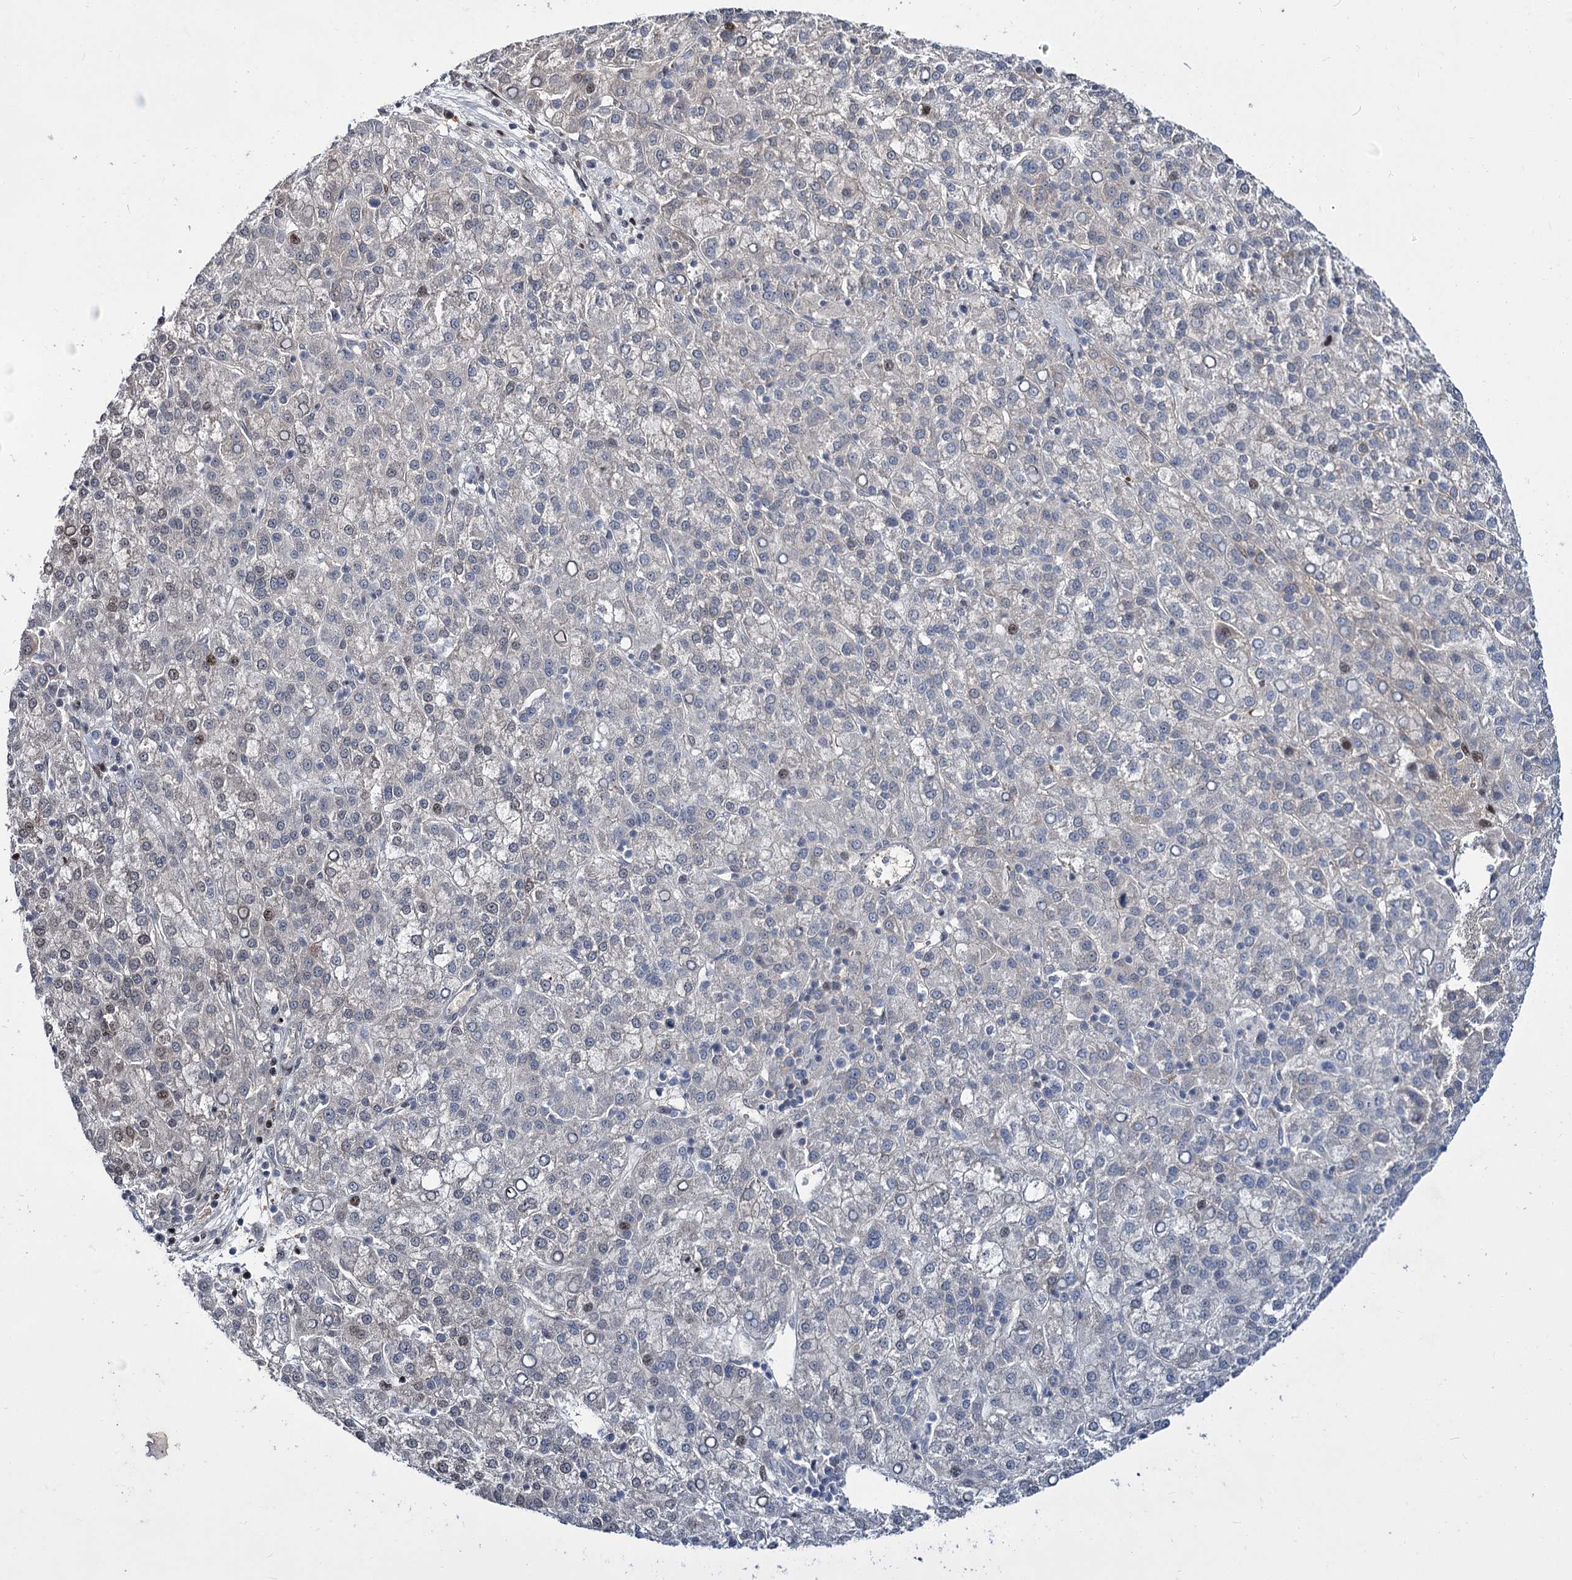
{"staining": {"intensity": "negative", "quantity": "none", "location": "none"}, "tissue": "liver cancer", "cell_type": "Tumor cells", "image_type": "cancer", "snomed": [{"axis": "morphology", "description": "Carcinoma, Hepatocellular, NOS"}, {"axis": "topography", "description": "Liver"}], "caption": "Immunohistochemical staining of human liver cancer (hepatocellular carcinoma) demonstrates no significant positivity in tumor cells. (DAB (3,3'-diaminobenzidine) IHC visualized using brightfield microscopy, high magnification).", "gene": "ITFG2", "patient": {"sex": "female", "age": 58}}